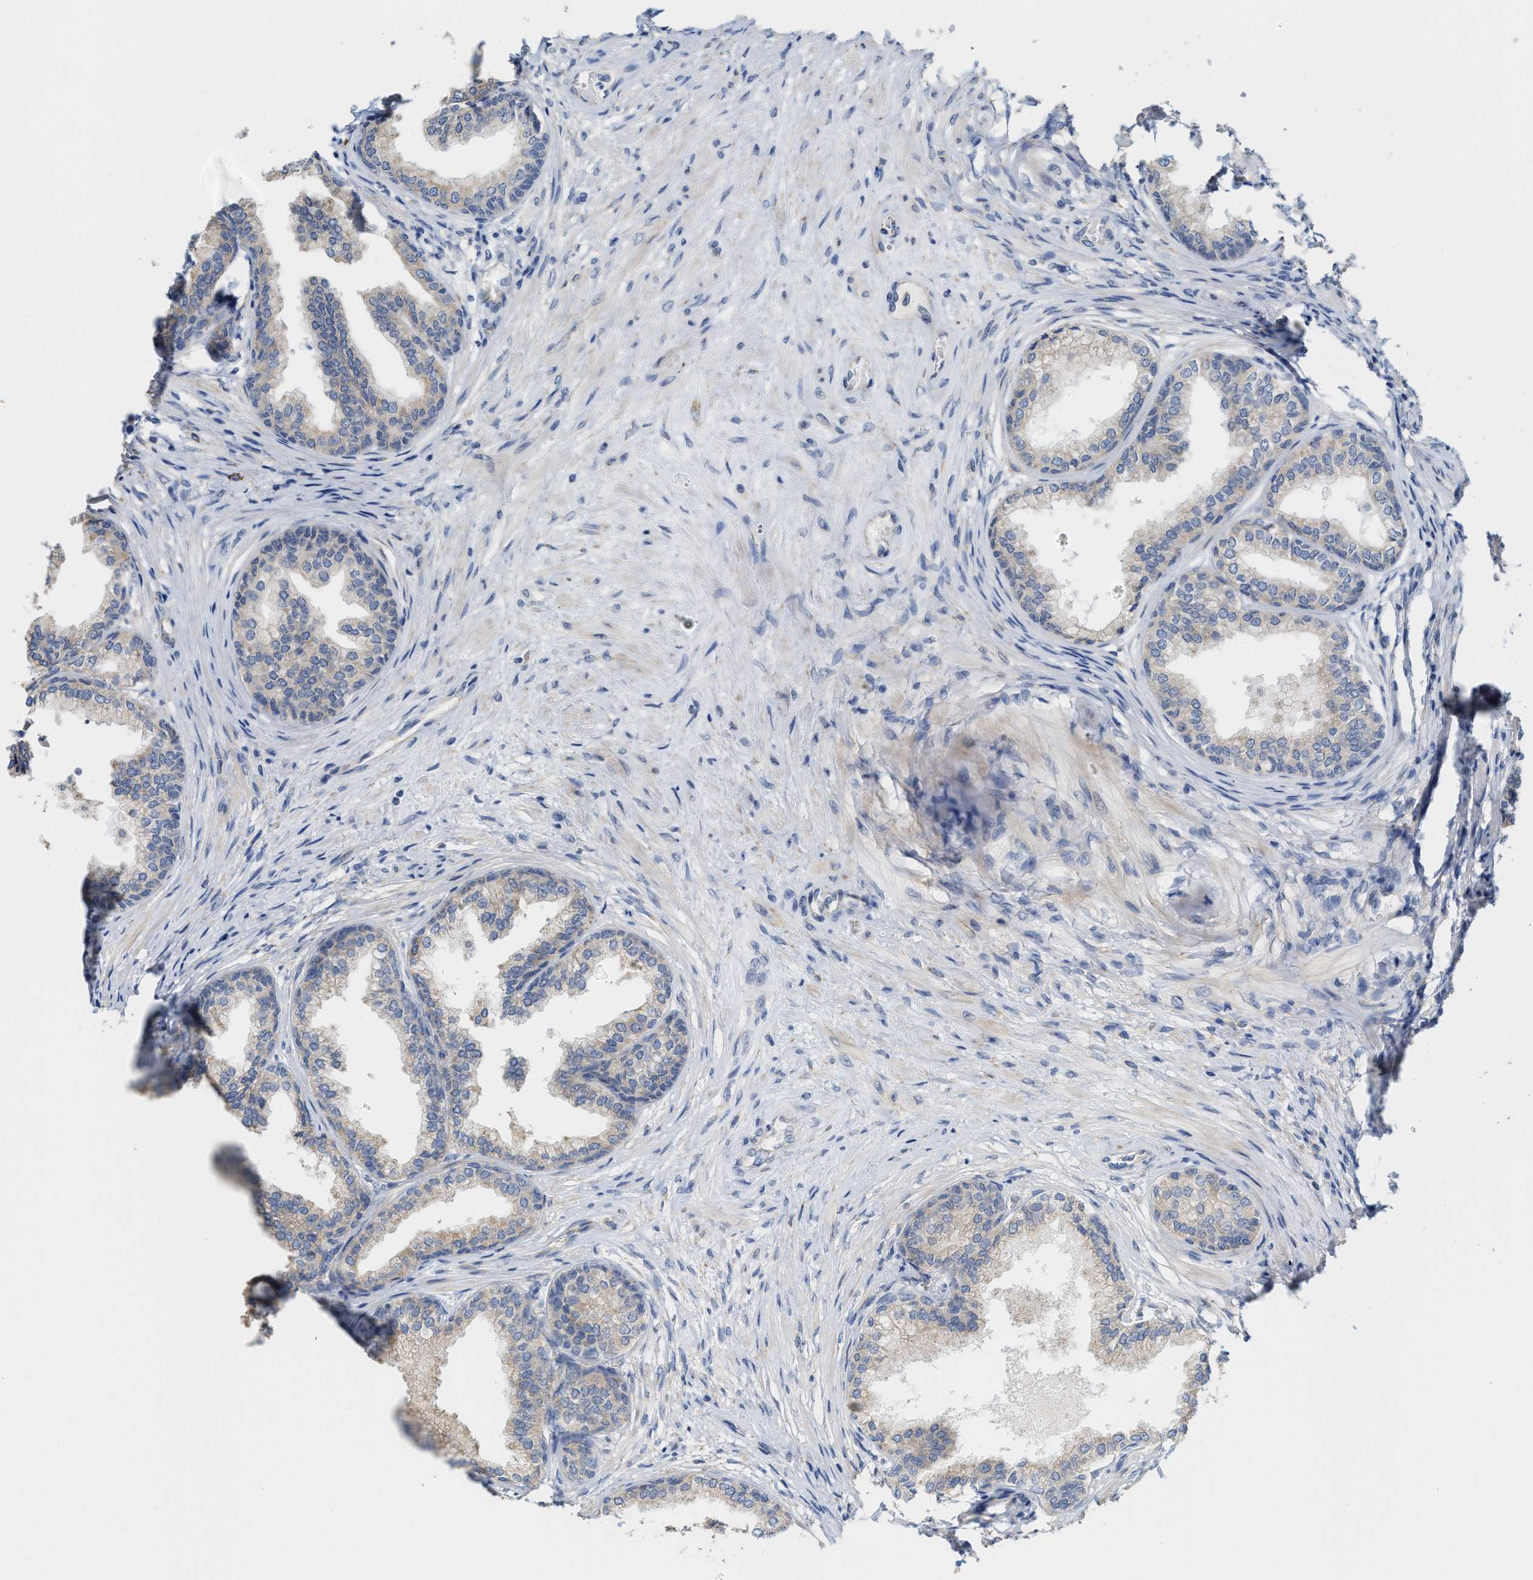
{"staining": {"intensity": "moderate", "quantity": "25%-75%", "location": "cytoplasmic/membranous"}, "tissue": "prostate", "cell_type": "Glandular cells", "image_type": "normal", "snomed": [{"axis": "morphology", "description": "Normal tissue, NOS"}, {"axis": "topography", "description": "Prostate"}], "caption": "Prostate stained with DAB (3,3'-diaminobenzidine) immunohistochemistry (IHC) displays medium levels of moderate cytoplasmic/membranous expression in approximately 25%-75% of glandular cells. (DAB IHC, brown staining for protein, blue staining for nuclei).", "gene": "RYR2", "patient": {"sex": "male", "age": 76}}